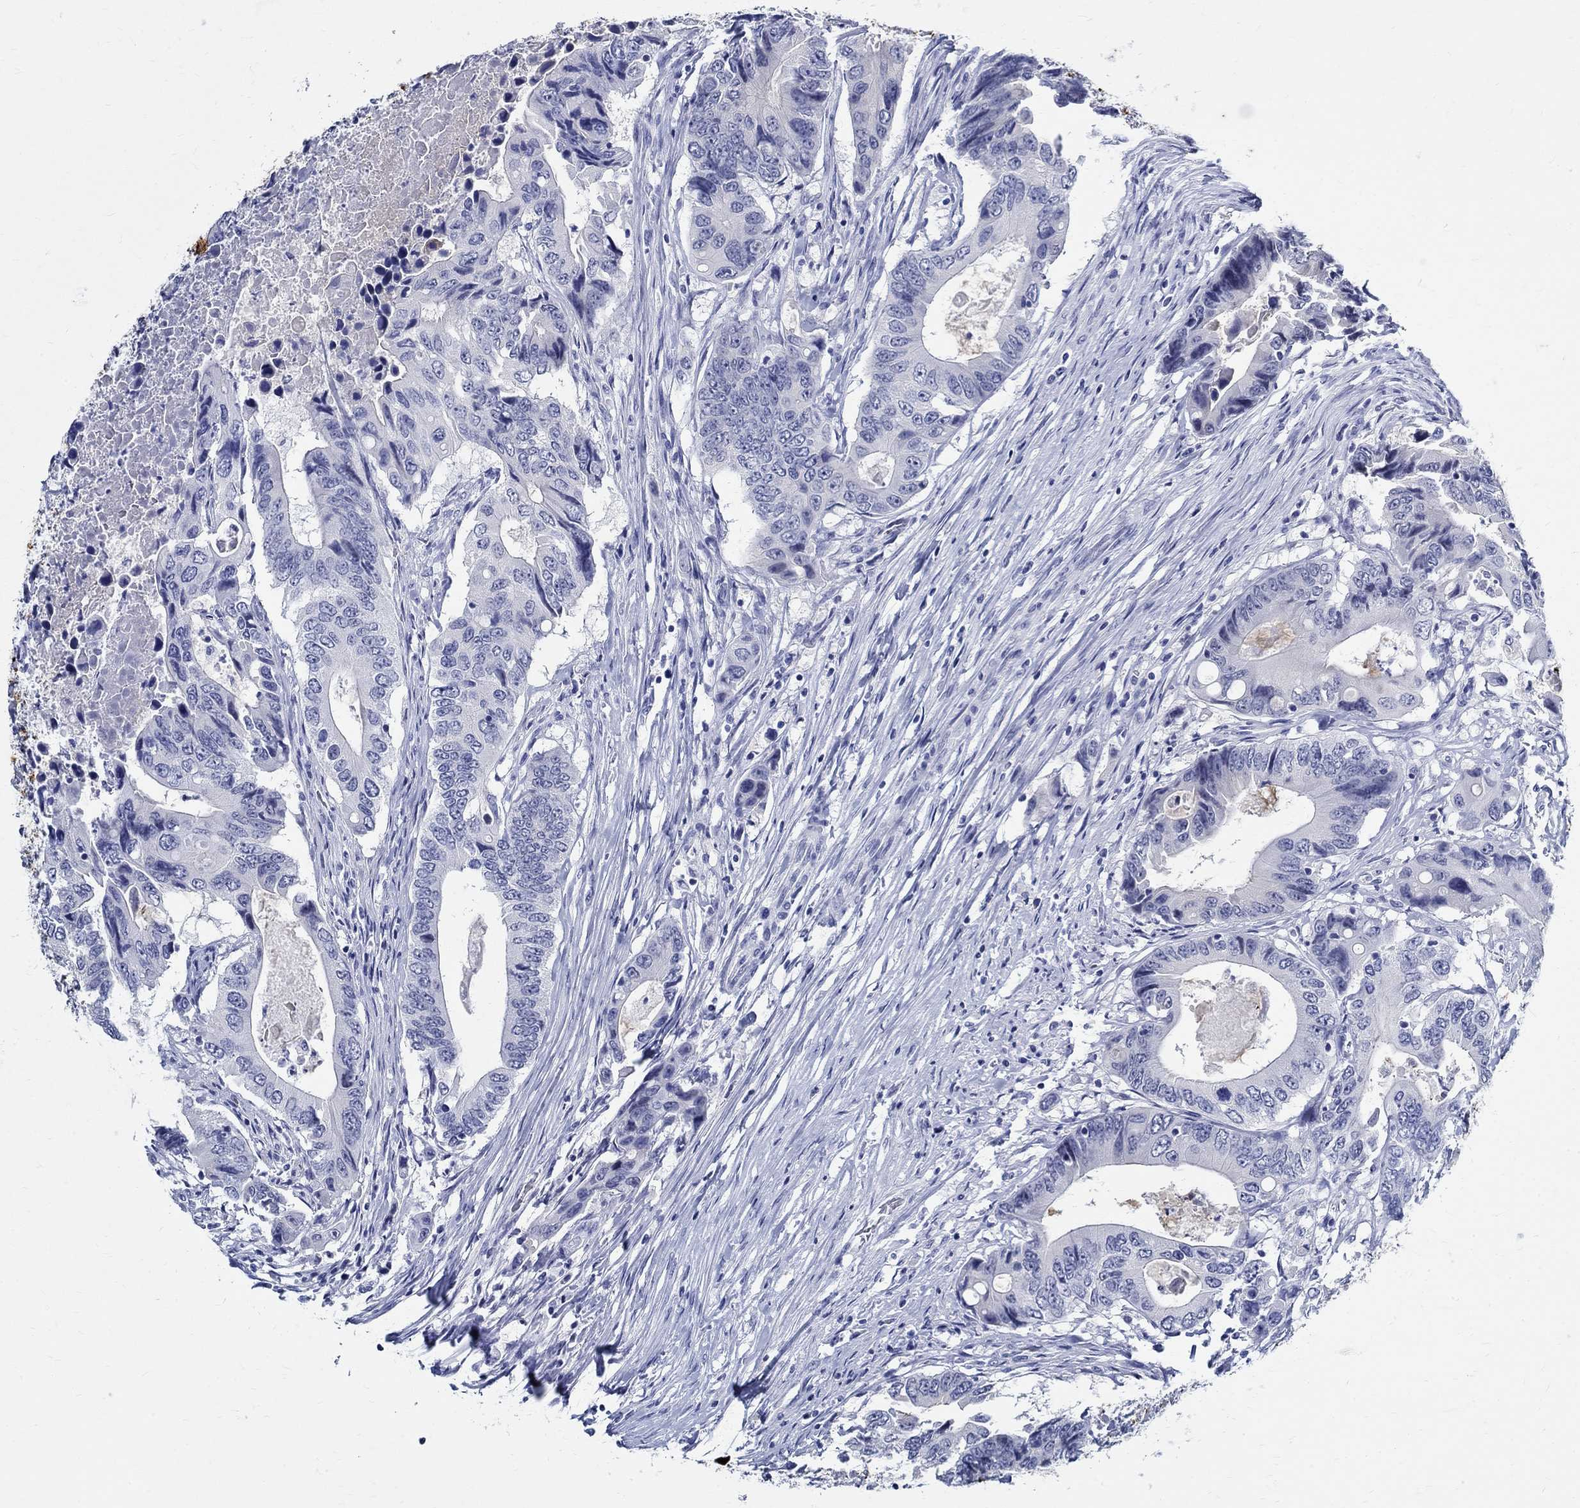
{"staining": {"intensity": "negative", "quantity": "none", "location": "none"}, "tissue": "colorectal cancer", "cell_type": "Tumor cells", "image_type": "cancer", "snomed": [{"axis": "morphology", "description": "Adenocarcinoma, NOS"}, {"axis": "topography", "description": "Colon"}], "caption": "There is no significant staining in tumor cells of colorectal cancer (adenocarcinoma). The staining is performed using DAB brown chromogen with nuclei counter-stained in using hematoxylin.", "gene": "BSPRY", "patient": {"sex": "female", "age": 90}}